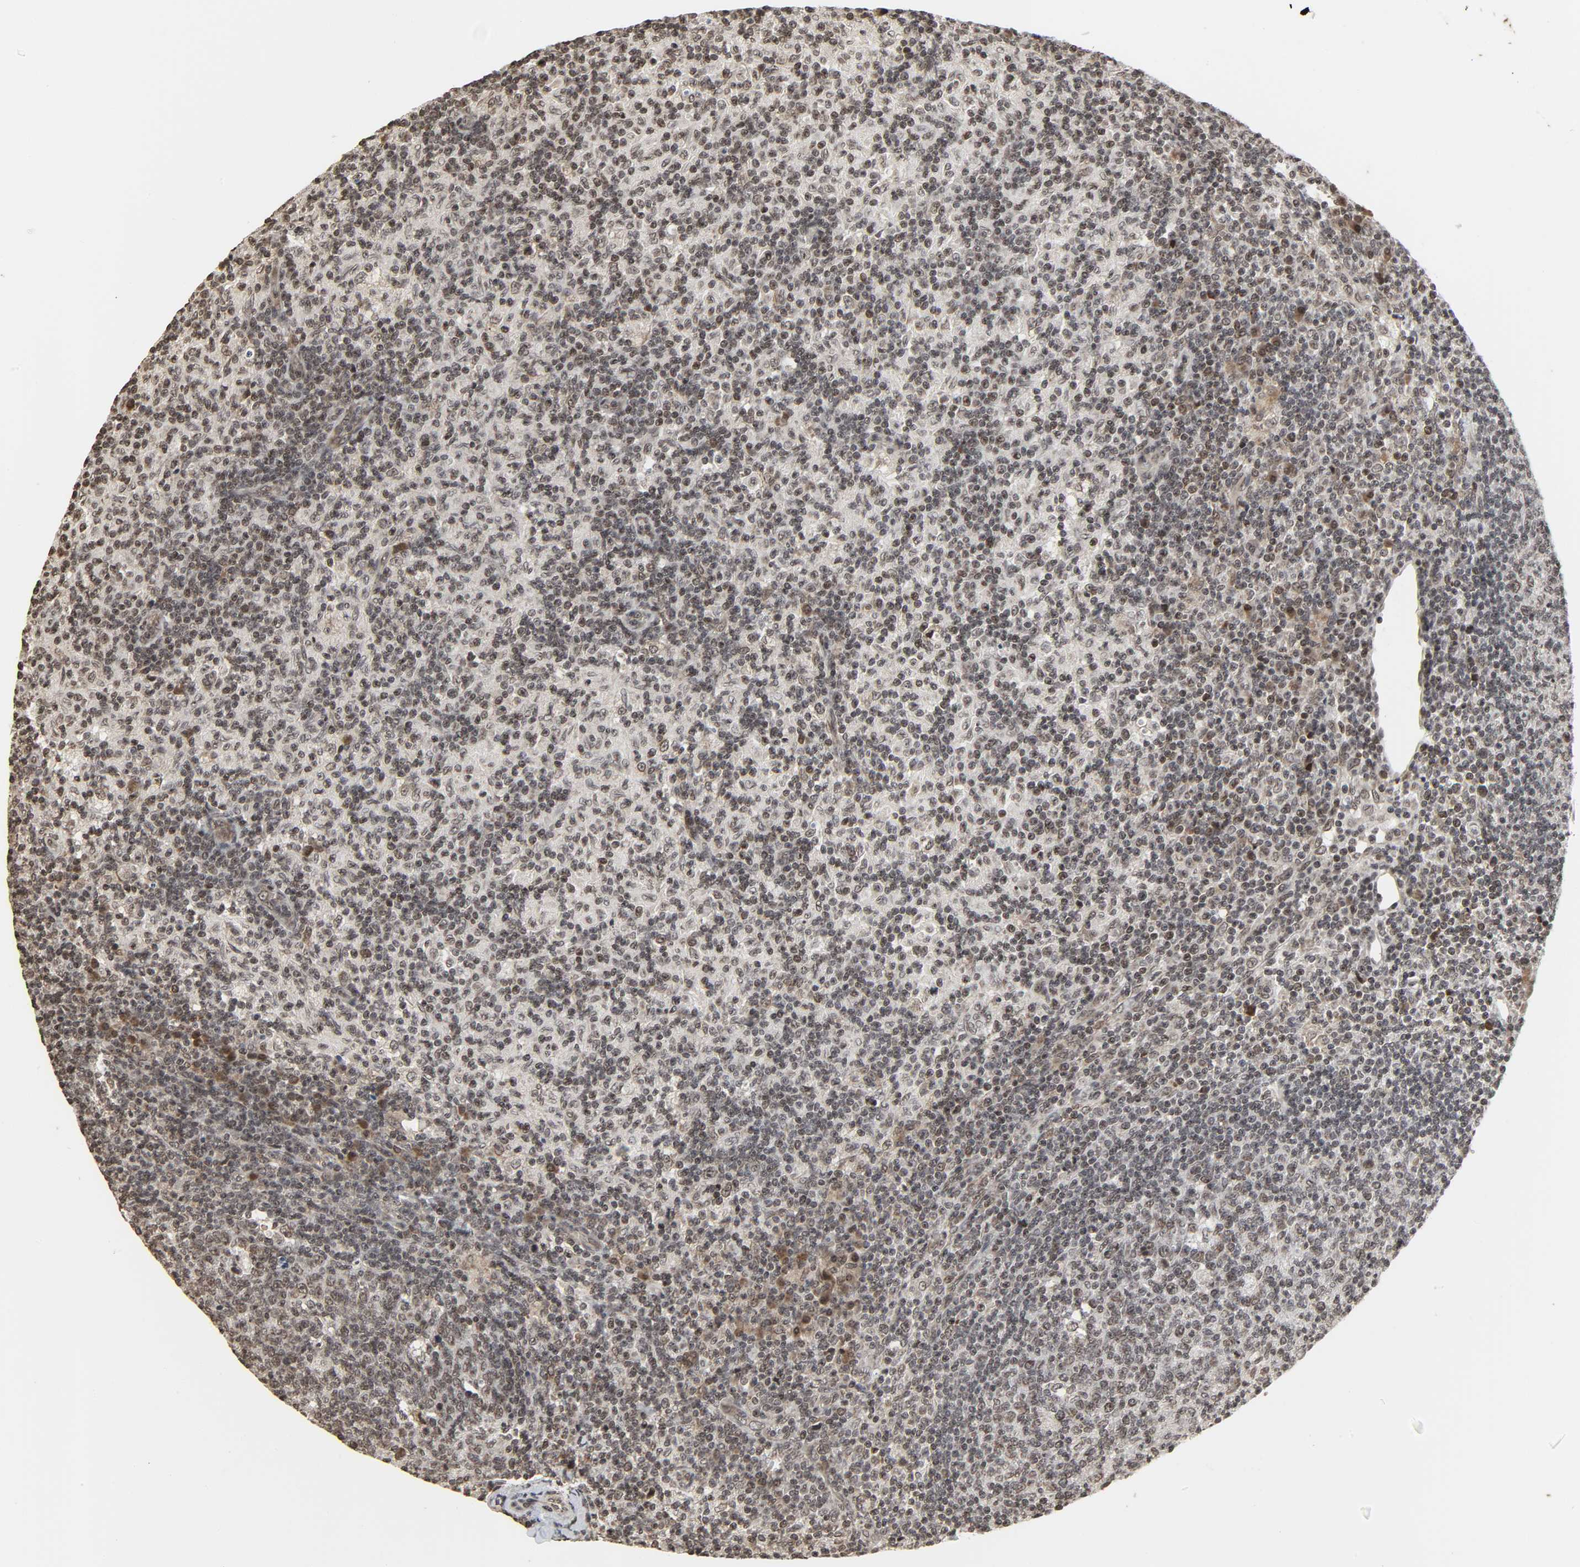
{"staining": {"intensity": "moderate", "quantity": "25%-75%", "location": "nuclear"}, "tissue": "lymph node", "cell_type": "Germinal center cells", "image_type": "normal", "snomed": [{"axis": "morphology", "description": "Normal tissue, NOS"}, {"axis": "morphology", "description": "Inflammation, NOS"}, {"axis": "topography", "description": "Lymph node"}], "caption": "Immunohistochemistry (IHC) histopathology image of unremarkable lymph node stained for a protein (brown), which demonstrates medium levels of moderate nuclear expression in about 25%-75% of germinal center cells.", "gene": "XRCC1", "patient": {"sex": "male", "age": 55}}